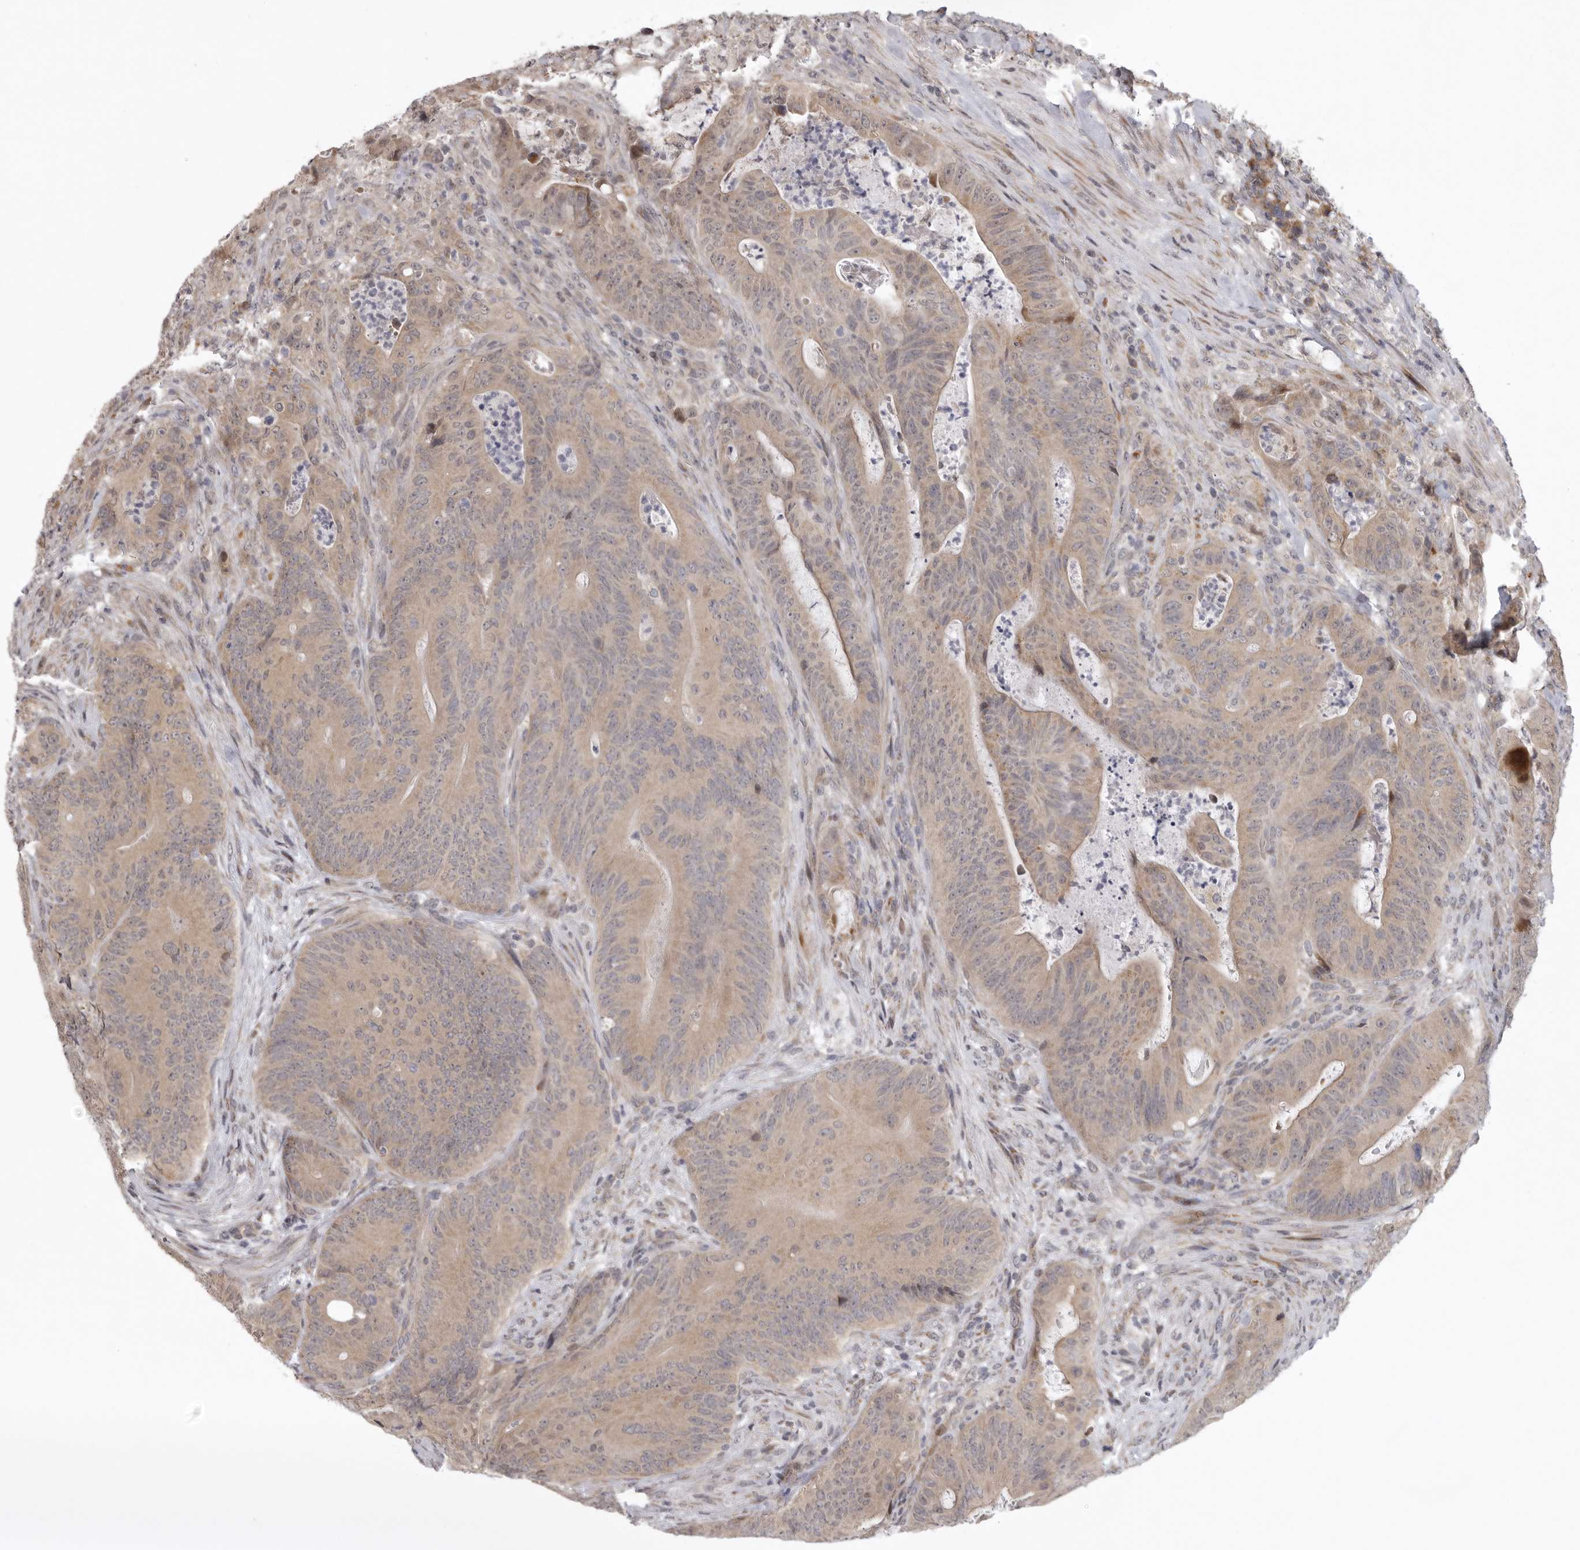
{"staining": {"intensity": "weak", "quantity": "25%-75%", "location": "cytoplasmic/membranous"}, "tissue": "colorectal cancer", "cell_type": "Tumor cells", "image_type": "cancer", "snomed": [{"axis": "morphology", "description": "Normal tissue, NOS"}, {"axis": "topography", "description": "Colon"}], "caption": "IHC staining of colorectal cancer, which exhibits low levels of weak cytoplasmic/membranous positivity in about 25%-75% of tumor cells indicating weak cytoplasmic/membranous protein staining. The staining was performed using DAB (brown) for protein detection and nuclei were counterstained in hematoxylin (blue).", "gene": "C1orf109", "patient": {"sex": "female", "age": 82}}